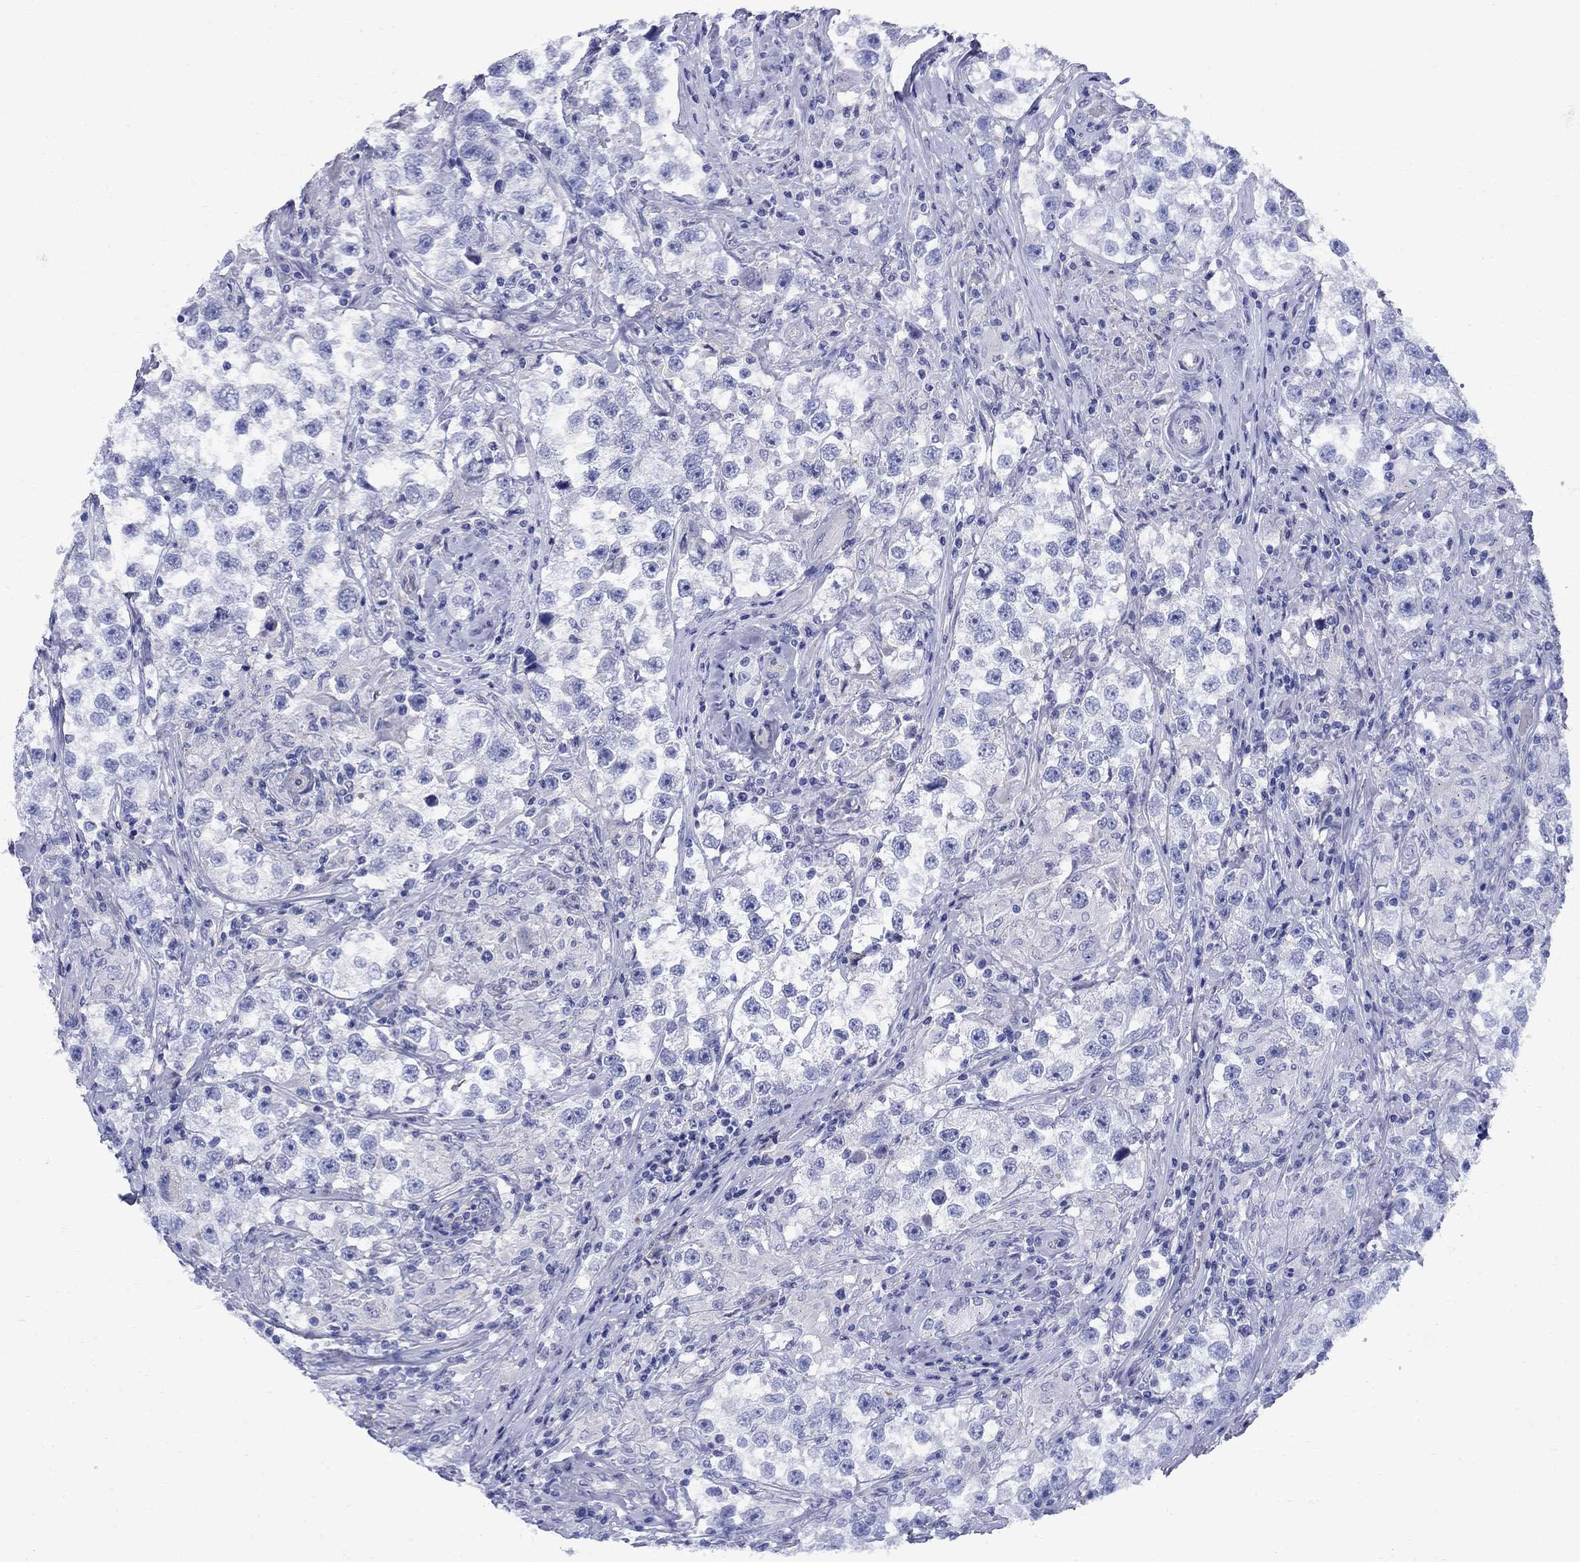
{"staining": {"intensity": "negative", "quantity": "none", "location": "none"}, "tissue": "testis cancer", "cell_type": "Tumor cells", "image_type": "cancer", "snomed": [{"axis": "morphology", "description": "Seminoma, NOS"}, {"axis": "topography", "description": "Testis"}], "caption": "Testis seminoma was stained to show a protein in brown. There is no significant staining in tumor cells.", "gene": "SMCP", "patient": {"sex": "male", "age": 46}}